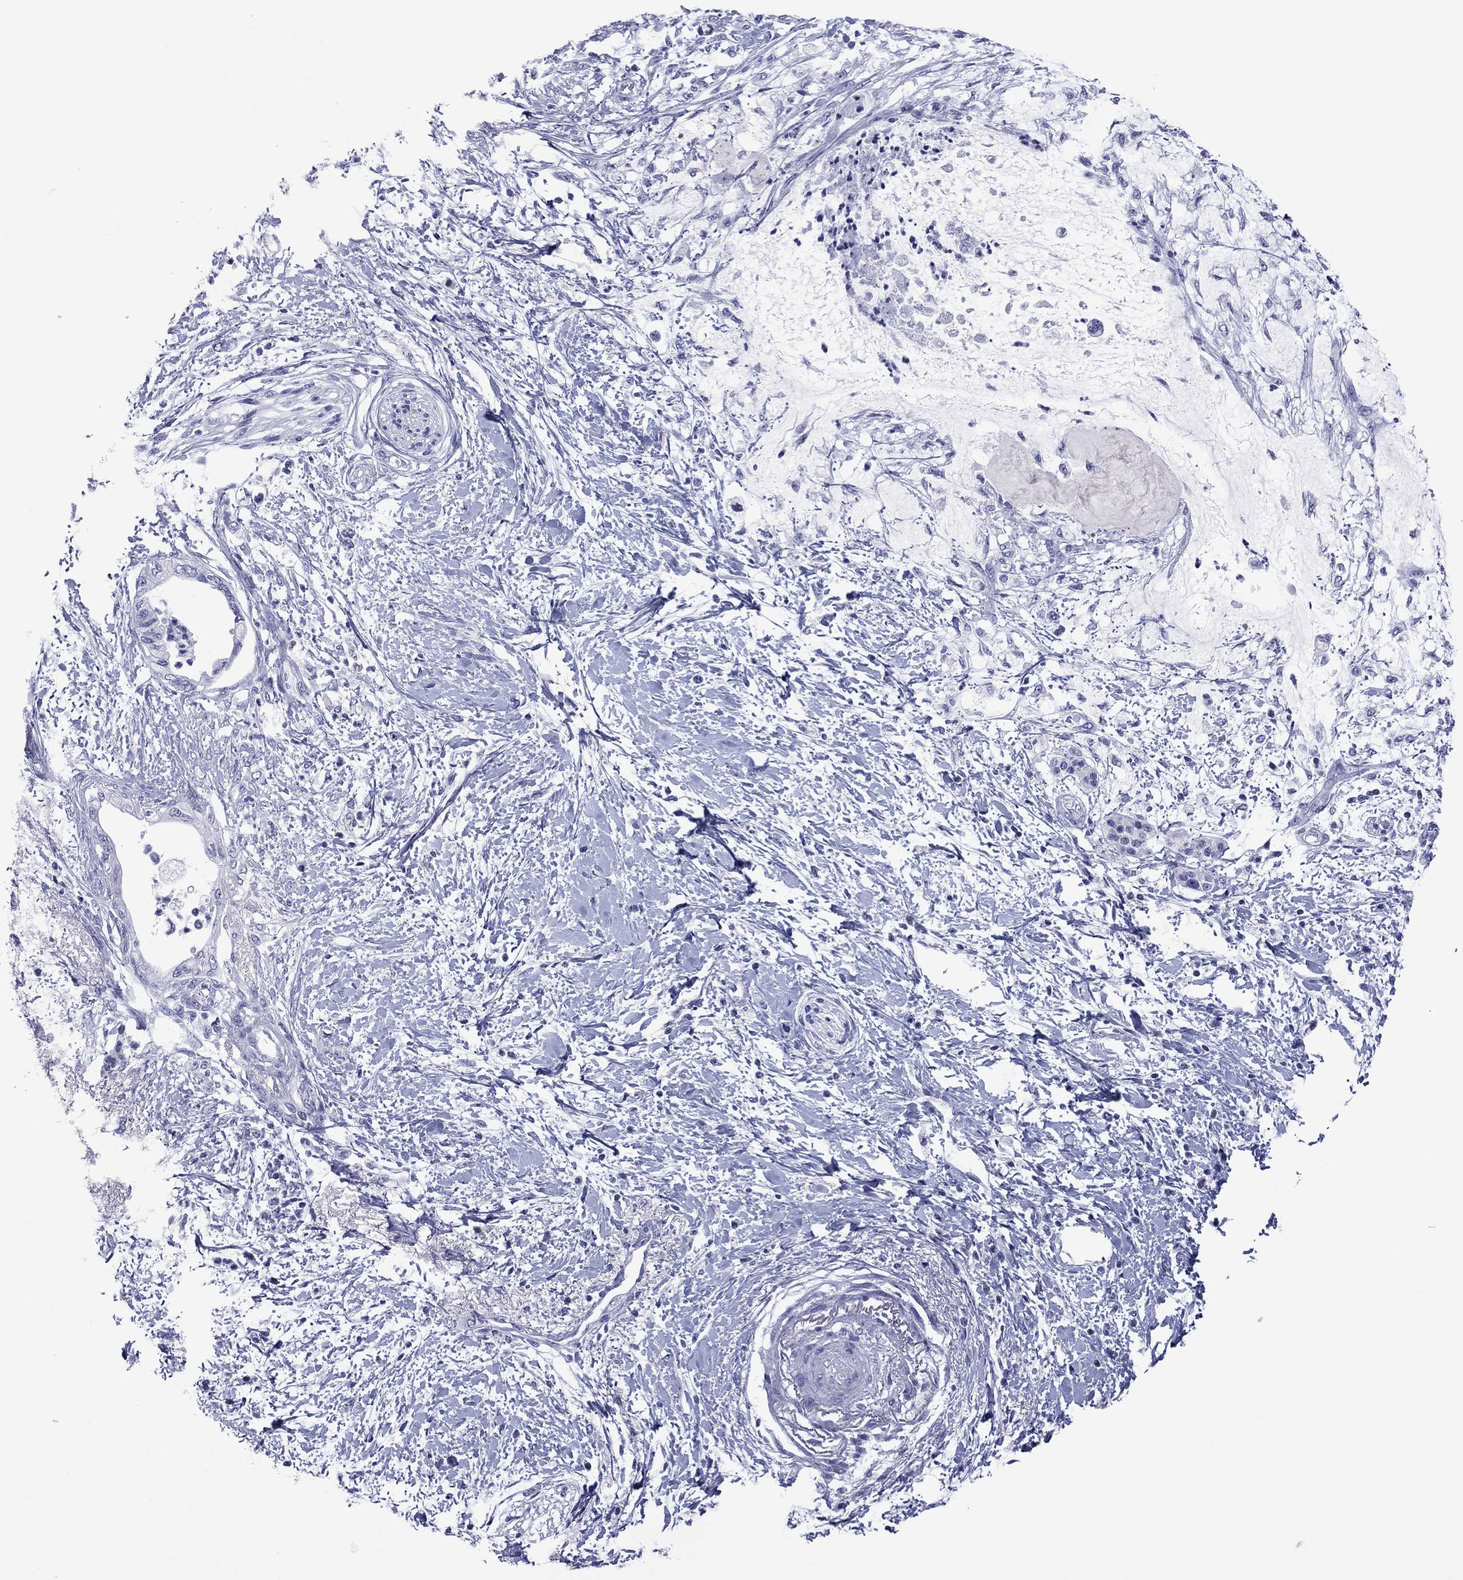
{"staining": {"intensity": "negative", "quantity": "none", "location": "none"}, "tissue": "pancreatic cancer", "cell_type": "Tumor cells", "image_type": "cancer", "snomed": [{"axis": "morphology", "description": "Normal tissue, NOS"}, {"axis": "morphology", "description": "Adenocarcinoma, NOS"}, {"axis": "topography", "description": "Pancreas"}, {"axis": "topography", "description": "Duodenum"}], "caption": "Immunohistochemistry (IHC) photomicrograph of adenocarcinoma (pancreatic) stained for a protein (brown), which exhibits no positivity in tumor cells.", "gene": "PIWIL1", "patient": {"sex": "female", "age": 60}}